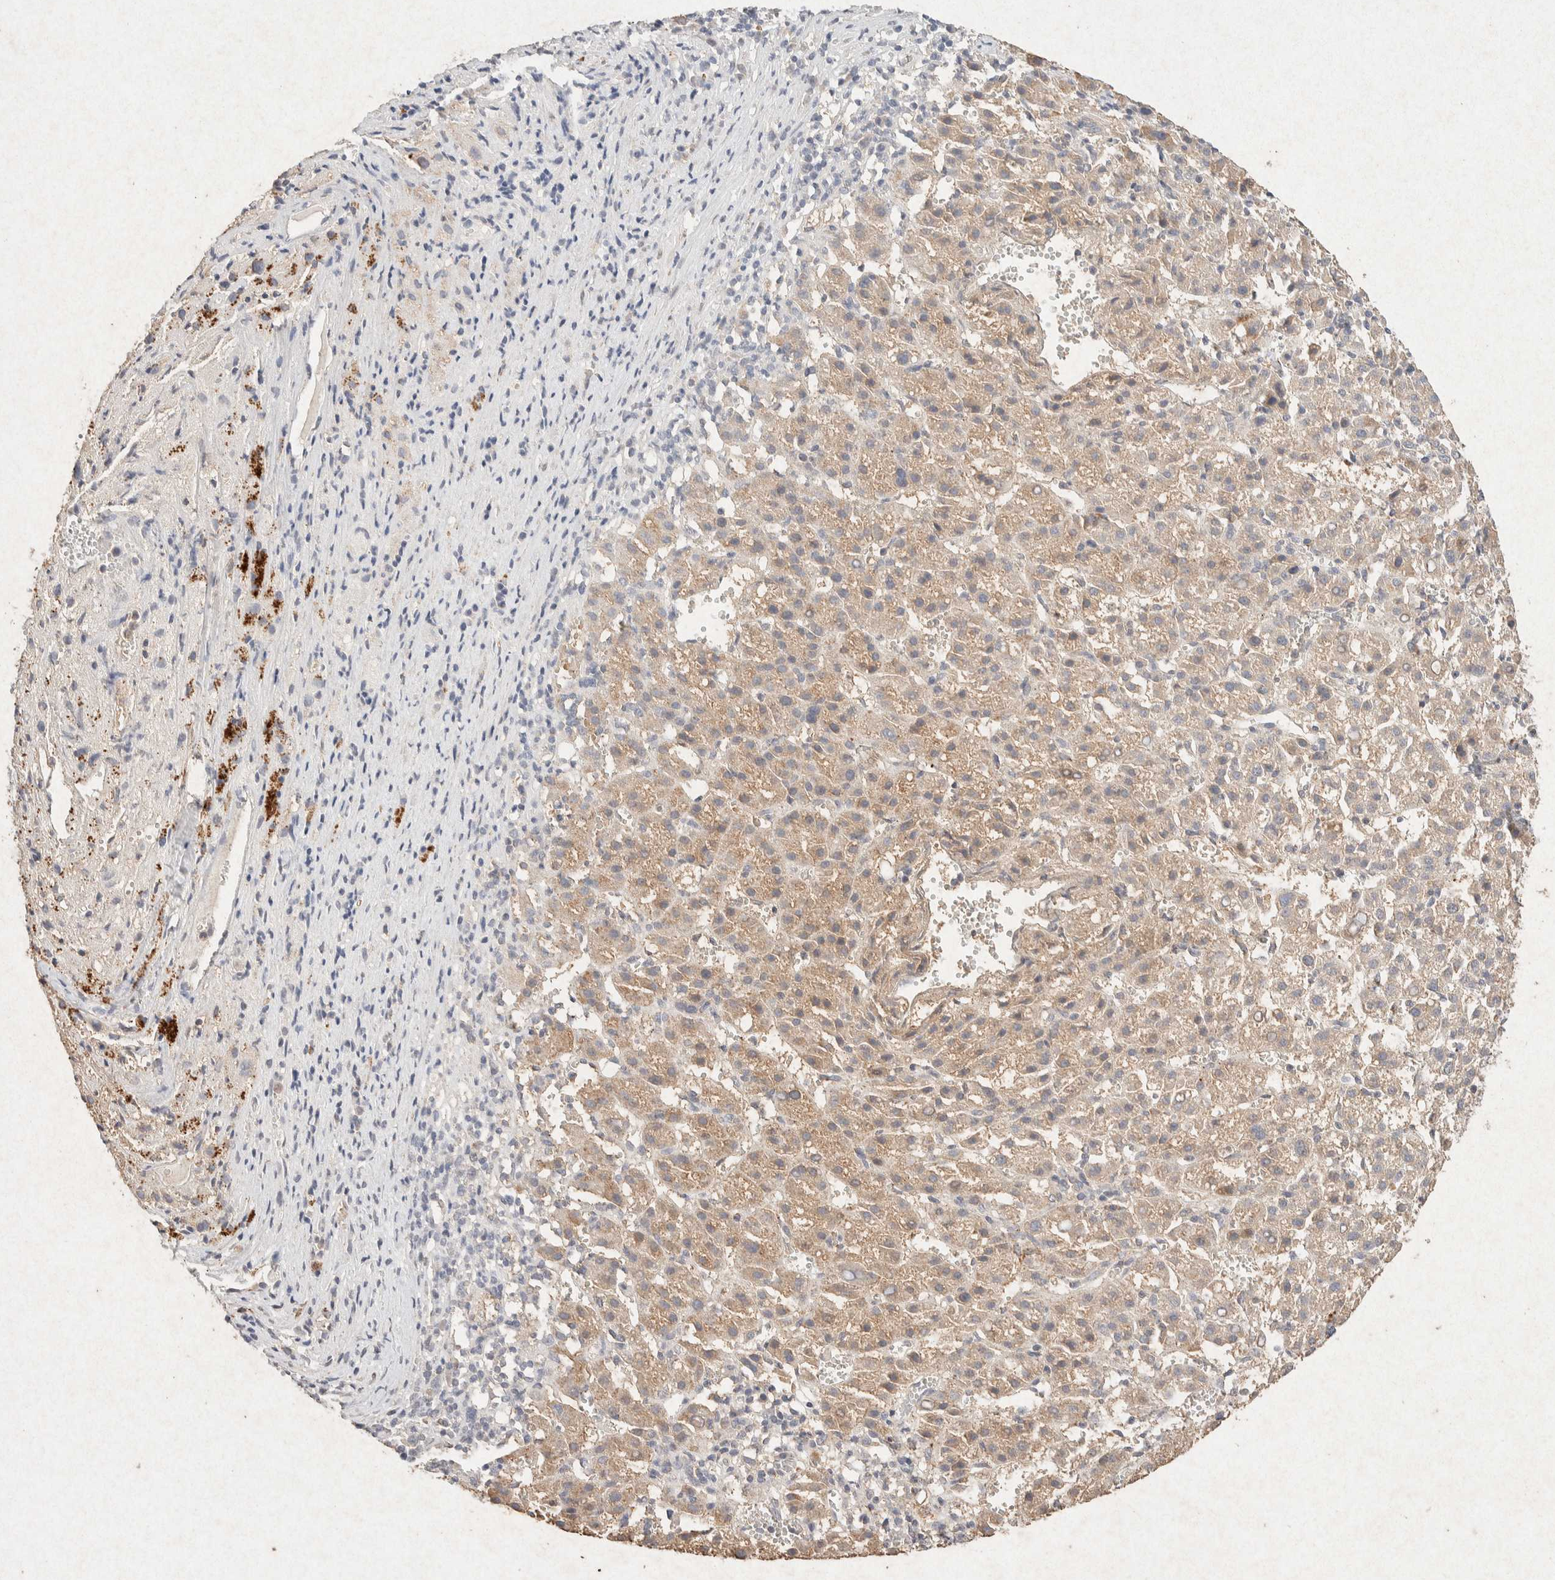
{"staining": {"intensity": "weak", "quantity": ">75%", "location": "cytoplasmic/membranous"}, "tissue": "liver cancer", "cell_type": "Tumor cells", "image_type": "cancer", "snomed": [{"axis": "morphology", "description": "Carcinoma, Hepatocellular, NOS"}, {"axis": "topography", "description": "Liver"}], "caption": "Protein staining demonstrates weak cytoplasmic/membranous staining in approximately >75% of tumor cells in liver cancer.", "gene": "GNAI1", "patient": {"sex": "female", "age": 58}}